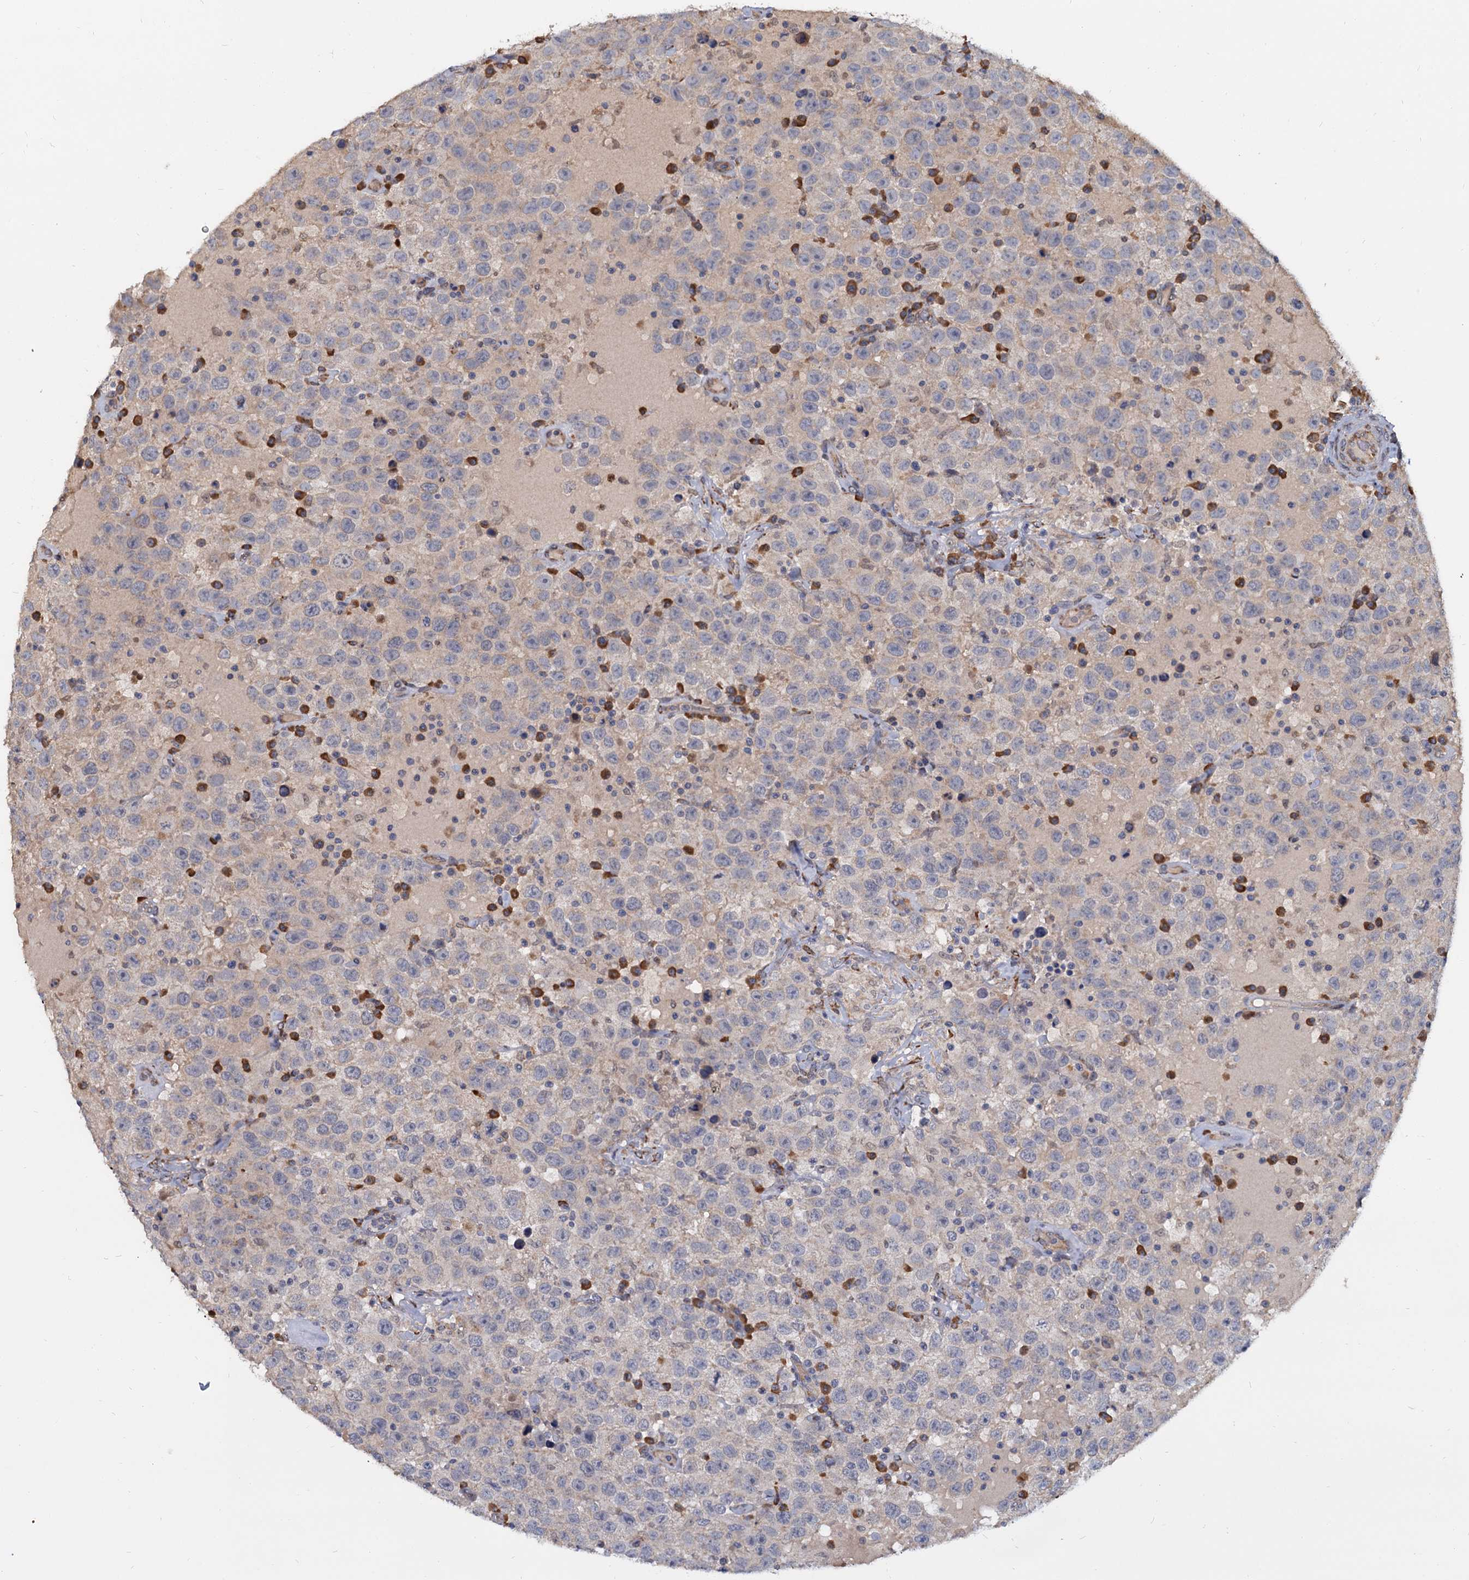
{"staining": {"intensity": "negative", "quantity": "none", "location": "none"}, "tissue": "testis cancer", "cell_type": "Tumor cells", "image_type": "cancer", "snomed": [{"axis": "morphology", "description": "Seminoma, NOS"}, {"axis": "topography", "description": "Testis"}], "caption": "Immunohistochemistry photomicrograph of neoplastic tissue: testis cancer (seminoma) stained with DAB (3,3'-diaminobenzidine) reveals no significant protein staining in tumor cells.", "gene": "LRRC51", "patient": {"sex": "male", "age": 41}}